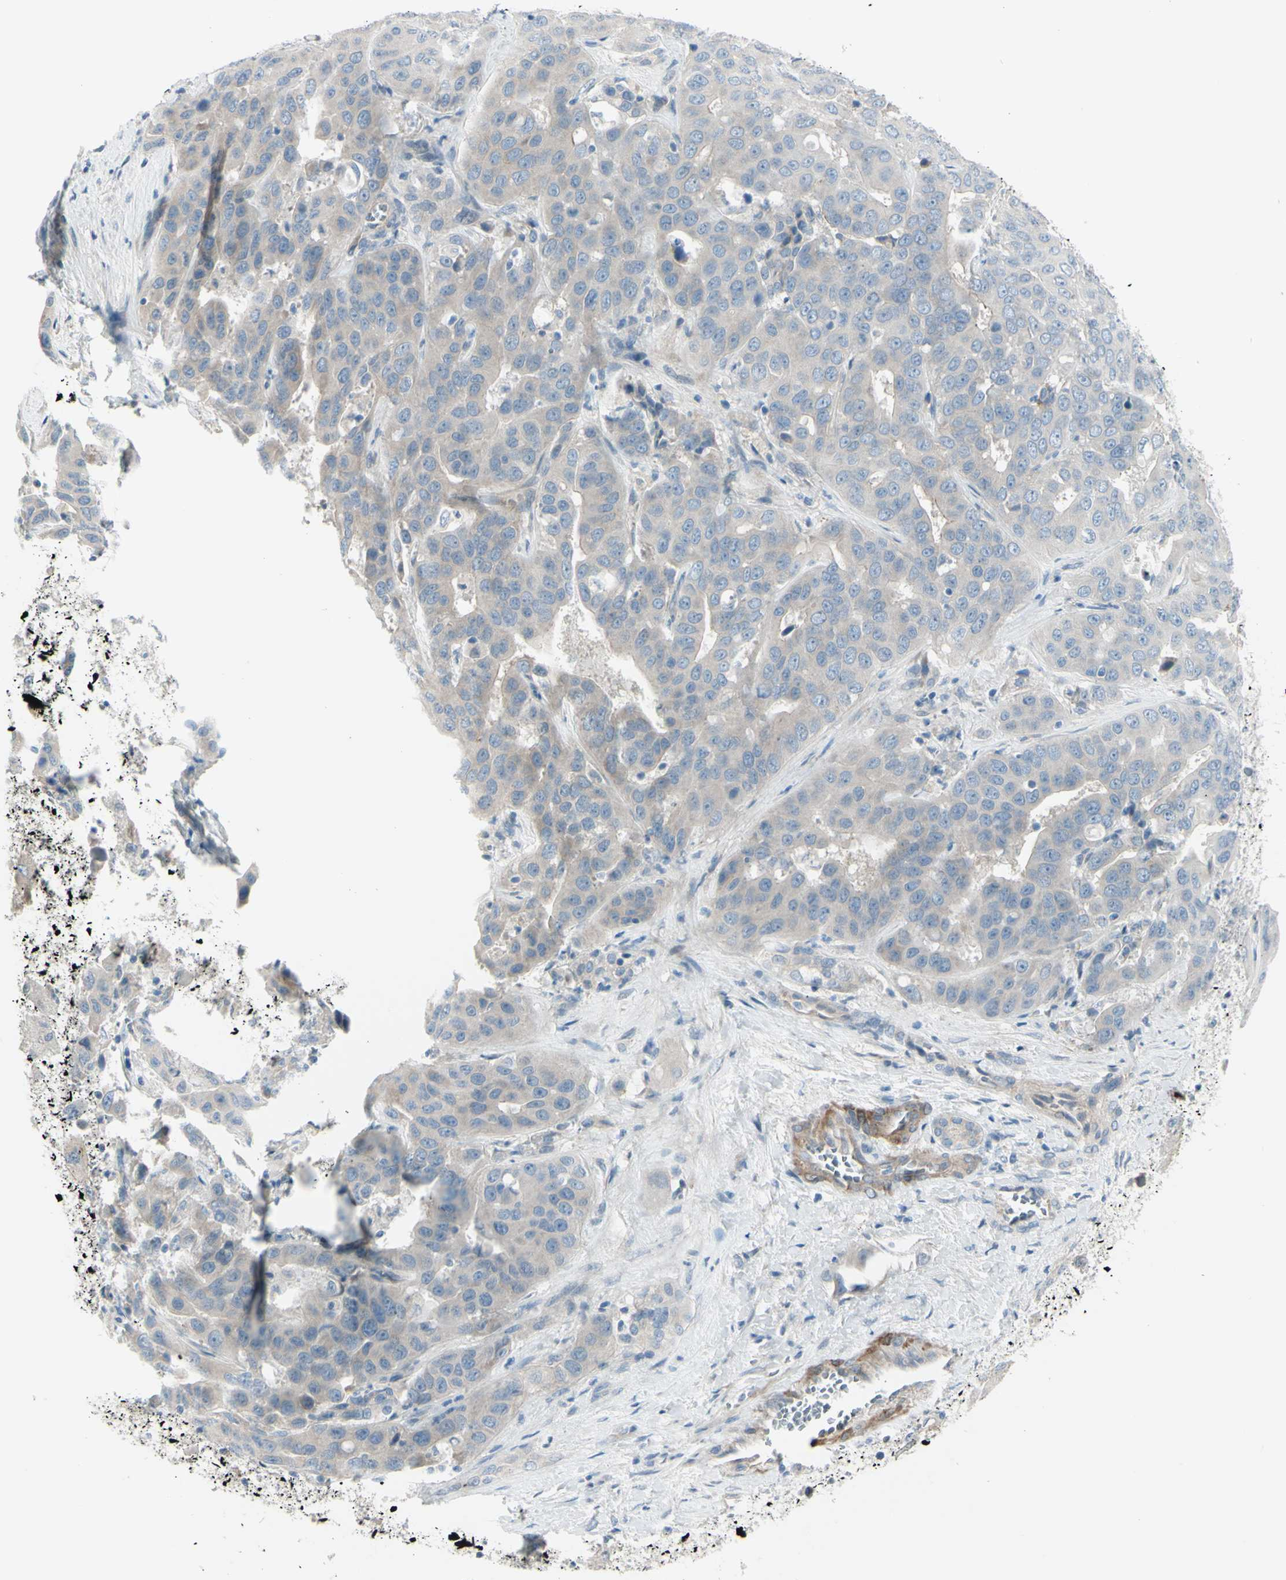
{"staining": {"intensity": "weak", "quantity": "25%-75%", "location": "cytoplasmic/membranous"}, "tissue": "liver cancer", "cell_type": "Tumor cells", "image_type": "cancer", "snomed": [{"axis": "morphology", "description": "Cholangiocarcinoma"}, {"axis": "topography", "description": "Liver"}], "caption": "Liver cancer (cholangiocarcinoma) stained for a protein (brown) displays weak cytoplasmic/membranous positive positivity in about 25%-75% of tumor cells.", "gene": "LRRK1", "patient": {"sex": "female", "age": 52}}